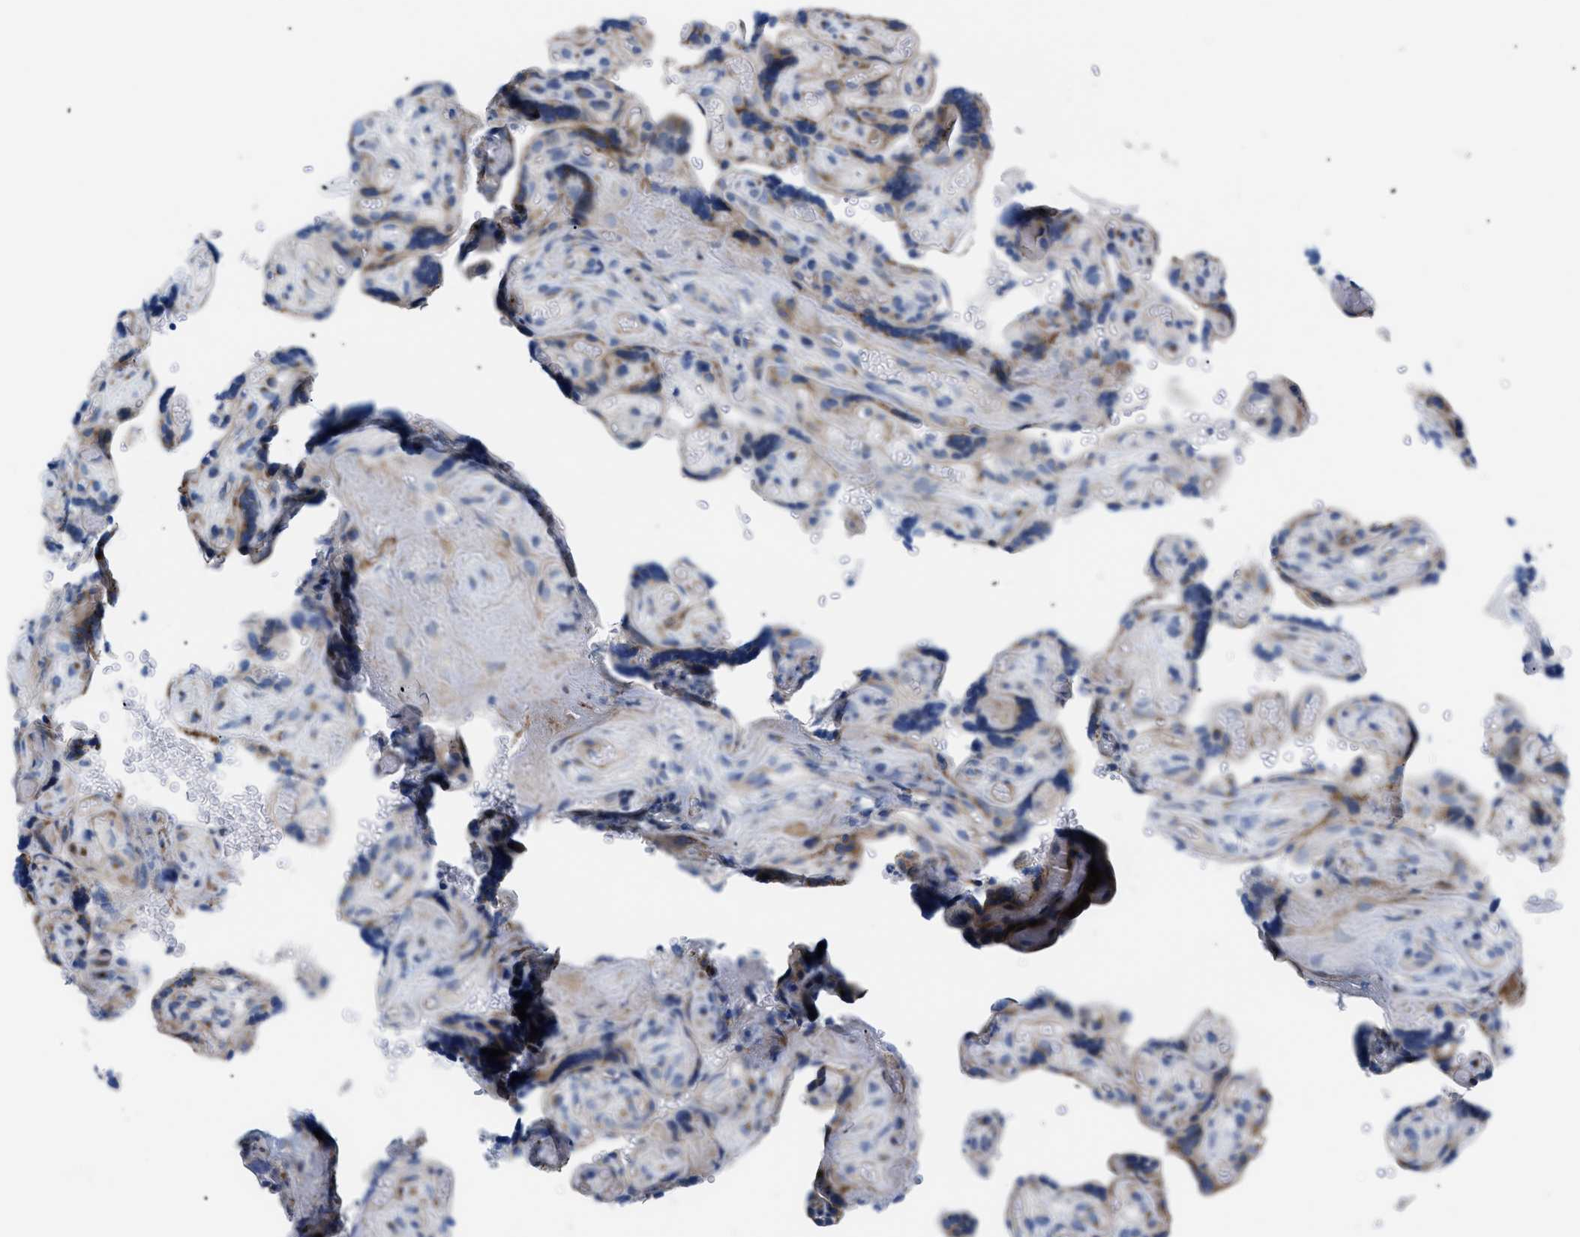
{"staining": {"intensity": "moderate", "quantity": ">75%", "location": "cytoplasmic/membranous"}, "tissue": "placenta", "cell_type": "Decidual cells", "image_type": "normal", "snomed": [{"axis": "morphology", "description": "Normal tissue, NOS"}, {"axis": "topography", "description": "Placenta"}], "caption": "Decidual cells show moderate cytoplasmic/membranous staining in about >75% of cells in benign placenta. The protein is stained brown, and the nuclei are stained in blue (DAB (3,3'-diaminobenzidine) IHC with brightfield microscopy, high magnification).", "gene": "TMEM17", "patient": {"sex": "female", "age": 30}}